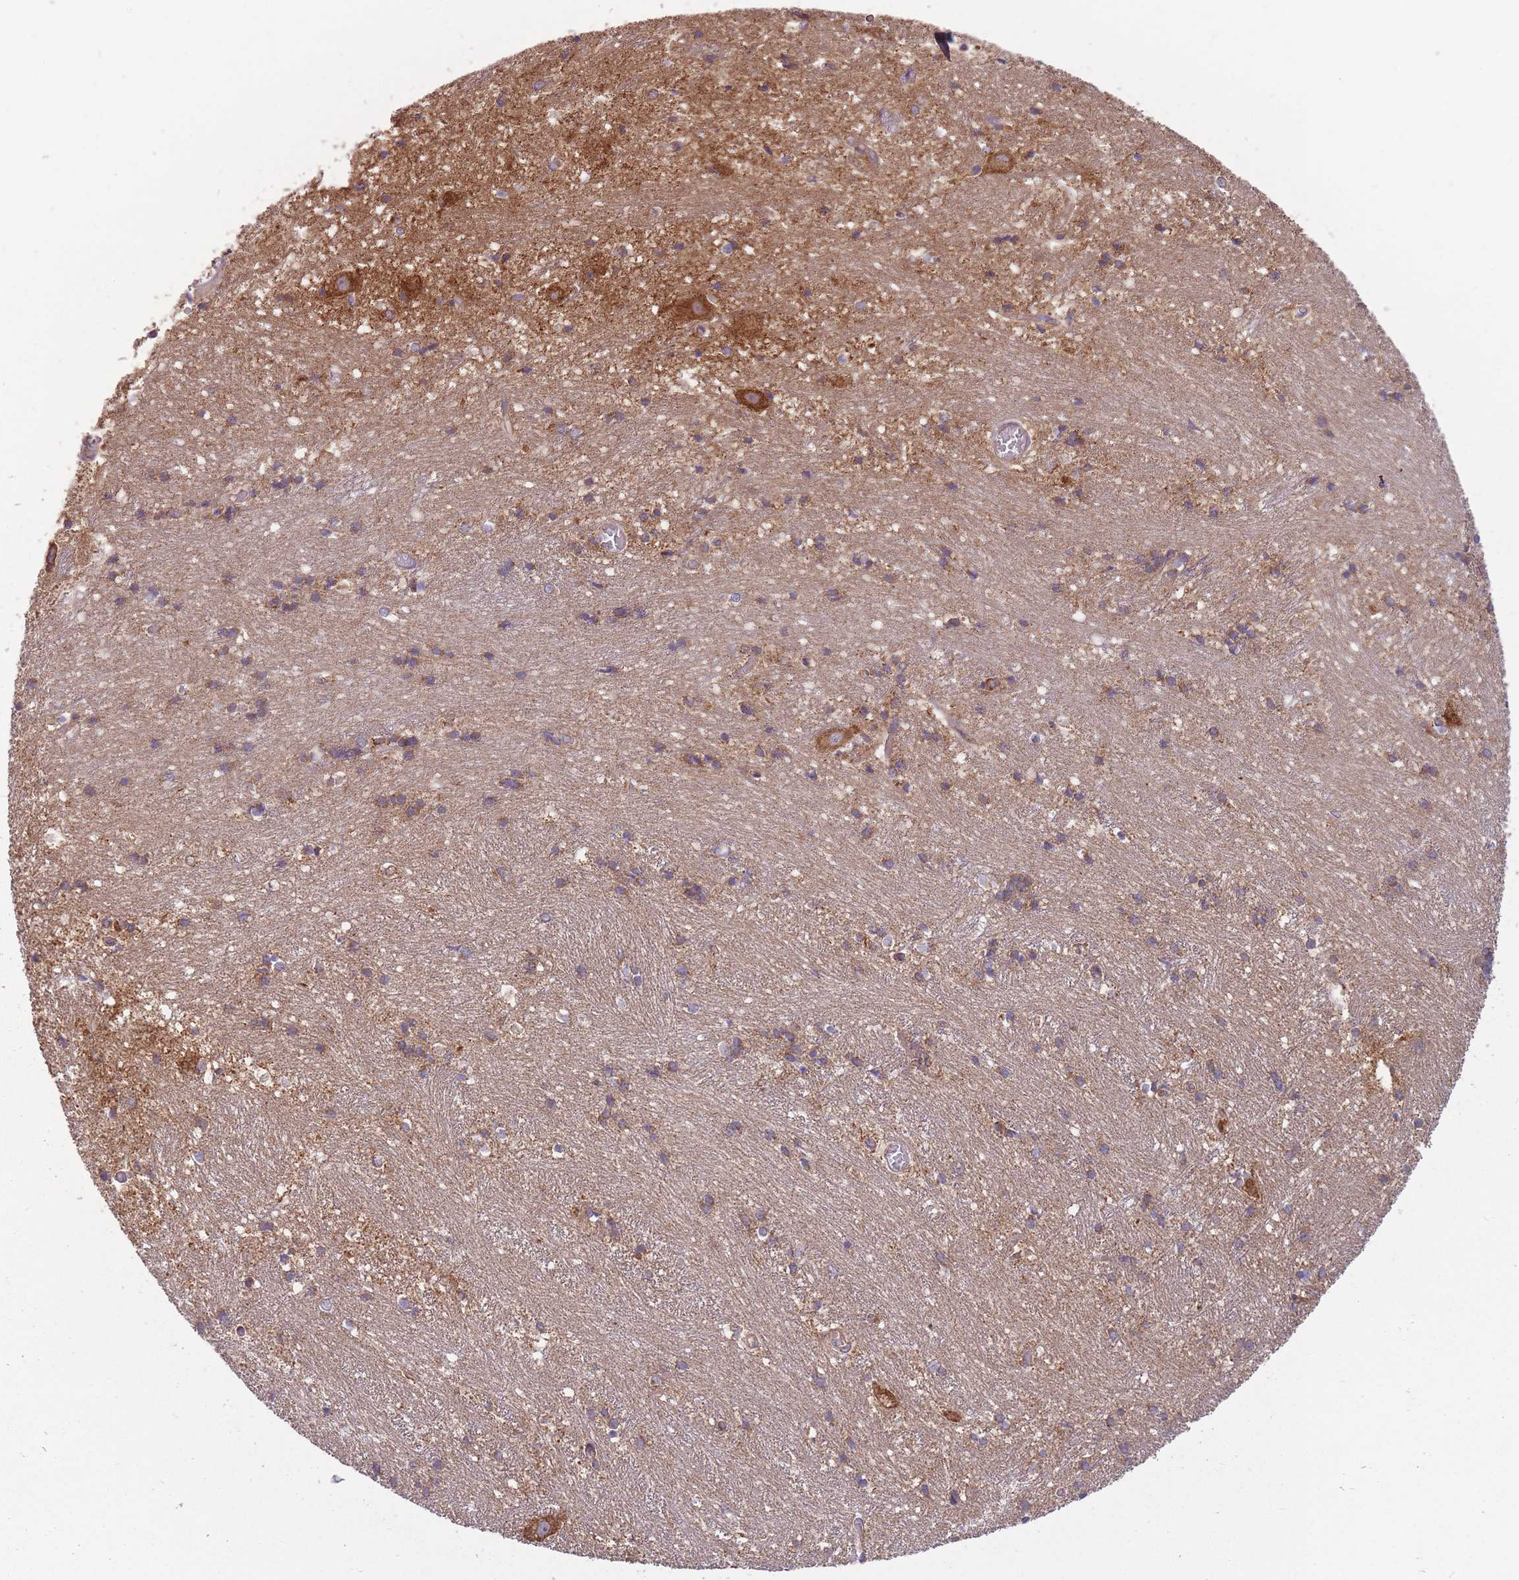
{"staining": {"intensity": "weak", "quantity": "25%-75%", "location": "cytoplasmic/membranous"}, "tissue": "caudate", "cell_type": "Glial cells", "image_type": "normal", "snomed": [{"axis": "morphology", "description": "Normal tissue, NOS"}, {"axis": "topography", "description": "Lateral ventricle wall"}], "caption": "Protein expression analysis of normal caudate exhibits weak cytoplasmic/membranous staining in about 25%-75% of glial cells.", "gene": "ENSG00000255639", "patient": {"sex": "male", "age": 37}}